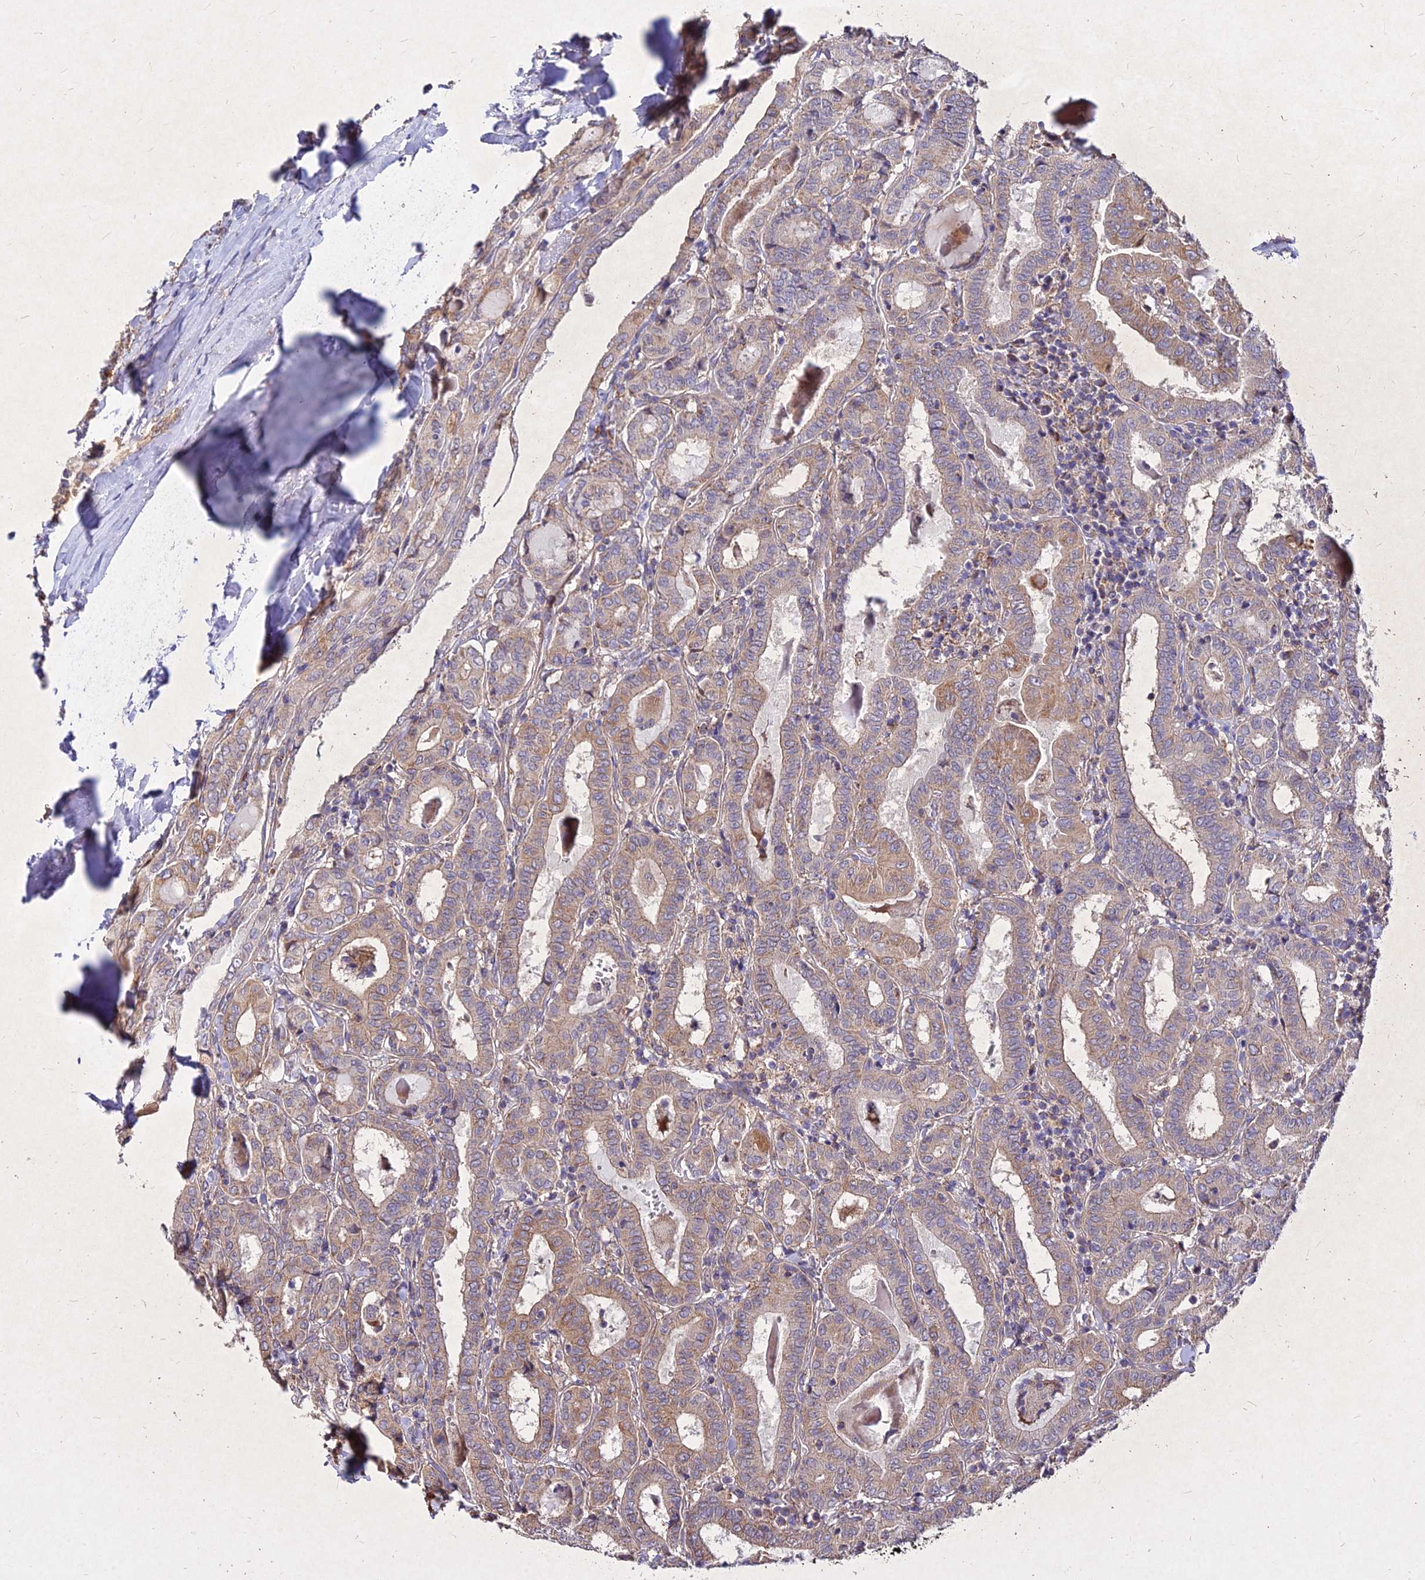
{"staining": {"intensity": "weak", "quantity": "25%-75%", "location": "cytoplasmic/membranous"}, "tissue": "thyroid cancer", "cell_type": "Tumor cells", "image_type": "cancer", "snomed": [{"axis": "morphology", "description": "Papillary adenocarcinoma, NOS"}, {"axis": "topography", "description": "Thyroid gland"}], "caption": "A micrograph of papillary adenocarcinoma (thyroid) stained for a protein exhibits weak cytoplasmic/membranous brown staining in tumor cells.", "gene": "SKA1", "patient": {"sex": "female", "age": 72}}